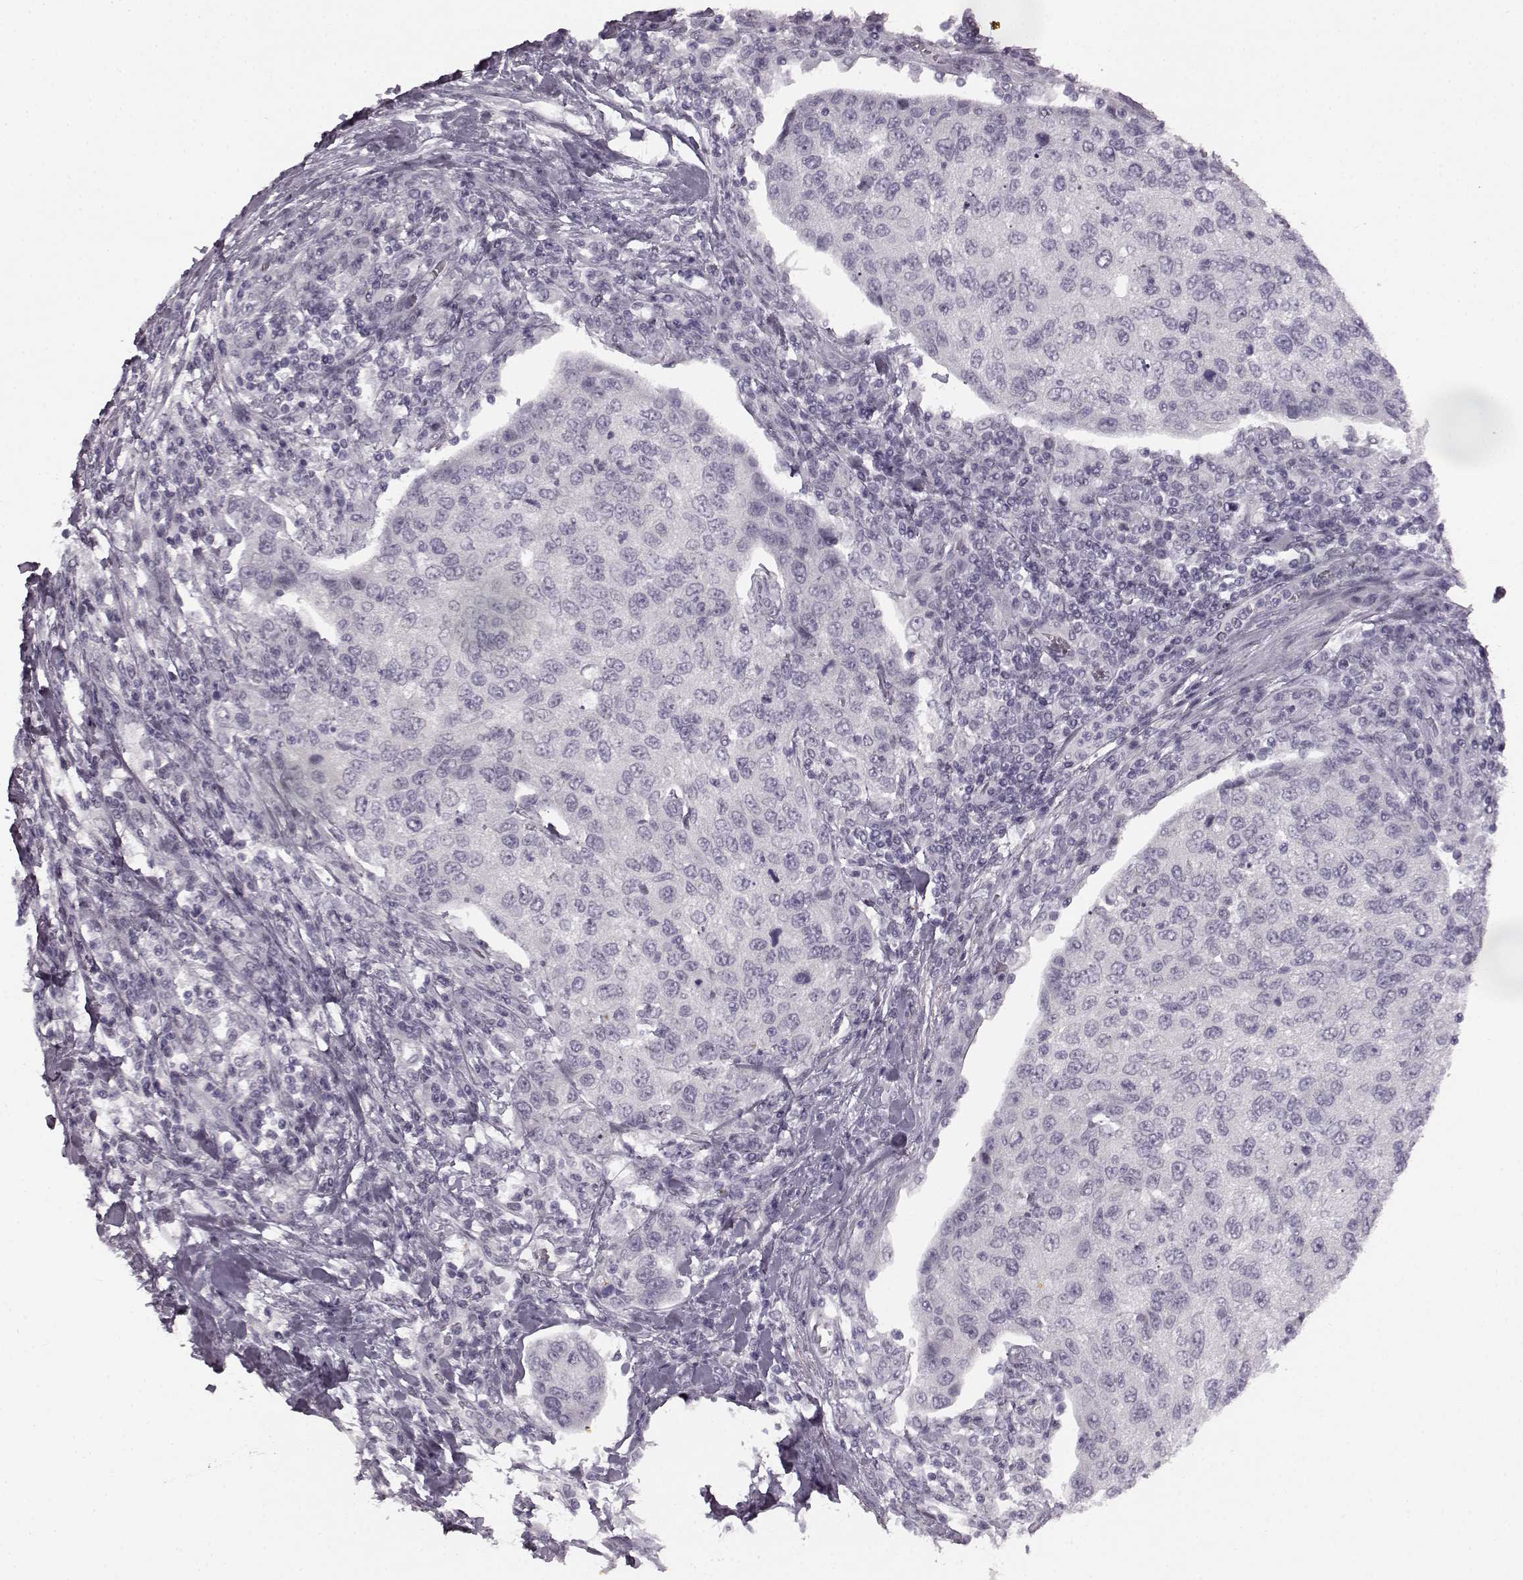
{"staining": {"intensity": "negative", "quantity": "none", "location": "none"}, "tissue": "urothelial cancer", "cell_type": "Tumor cells", "image_type": "cancer", "snomed": [{"axis": "morphology", "description": "Urothelial carcinoma, High grade"}, {"axis": "topography", "description": "Urinary bladder"}], "caption": "This is an immunohistochemistry (IHC) histopathology image of human urothelial cancer. There is no positivity in tumor cells.", "gene": "SEMG2", "patient": {"sex": "female", "age": 78}}